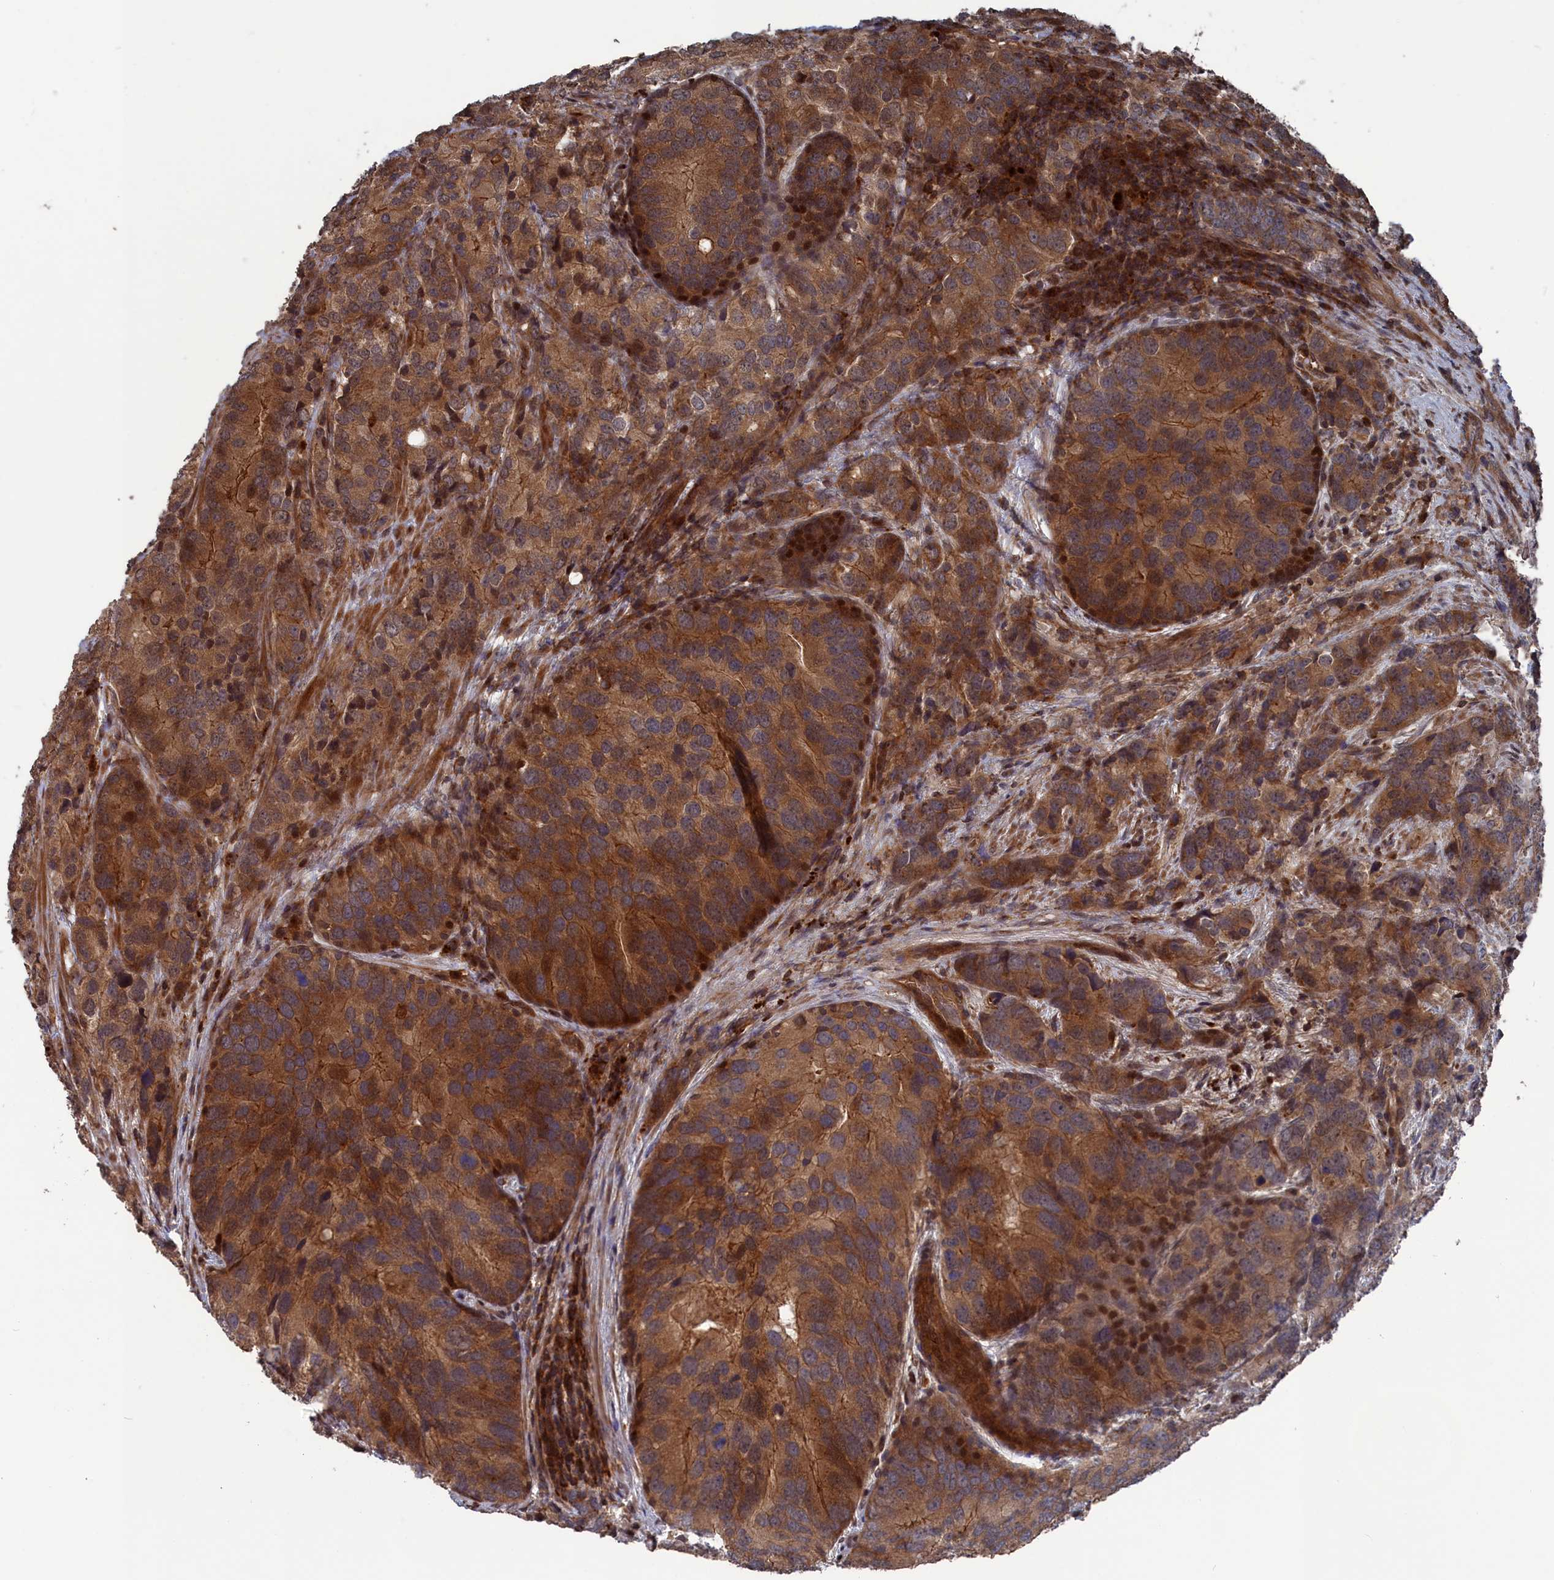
{"staining": {"intensity": "moderate", "quantity": ">75%", "location": "cytoplasmic/membranous"}, "tissue": "prostate cancer", "cell_type": "Tumor cells", "image_type": "cancer", "snomed": [{"axis": "morphology", "description": "Adenocarcinoma, High grade"}, {"axis": "topography", "description": "Prostate"}], "caption": "The immunohistochemical stain labels moderate cytoplasmic/membranous positivity in tumor cells of prostate cancer tissue.", "gene": "PLA2G15", "patient": {"sex": "male", "age": 62}}